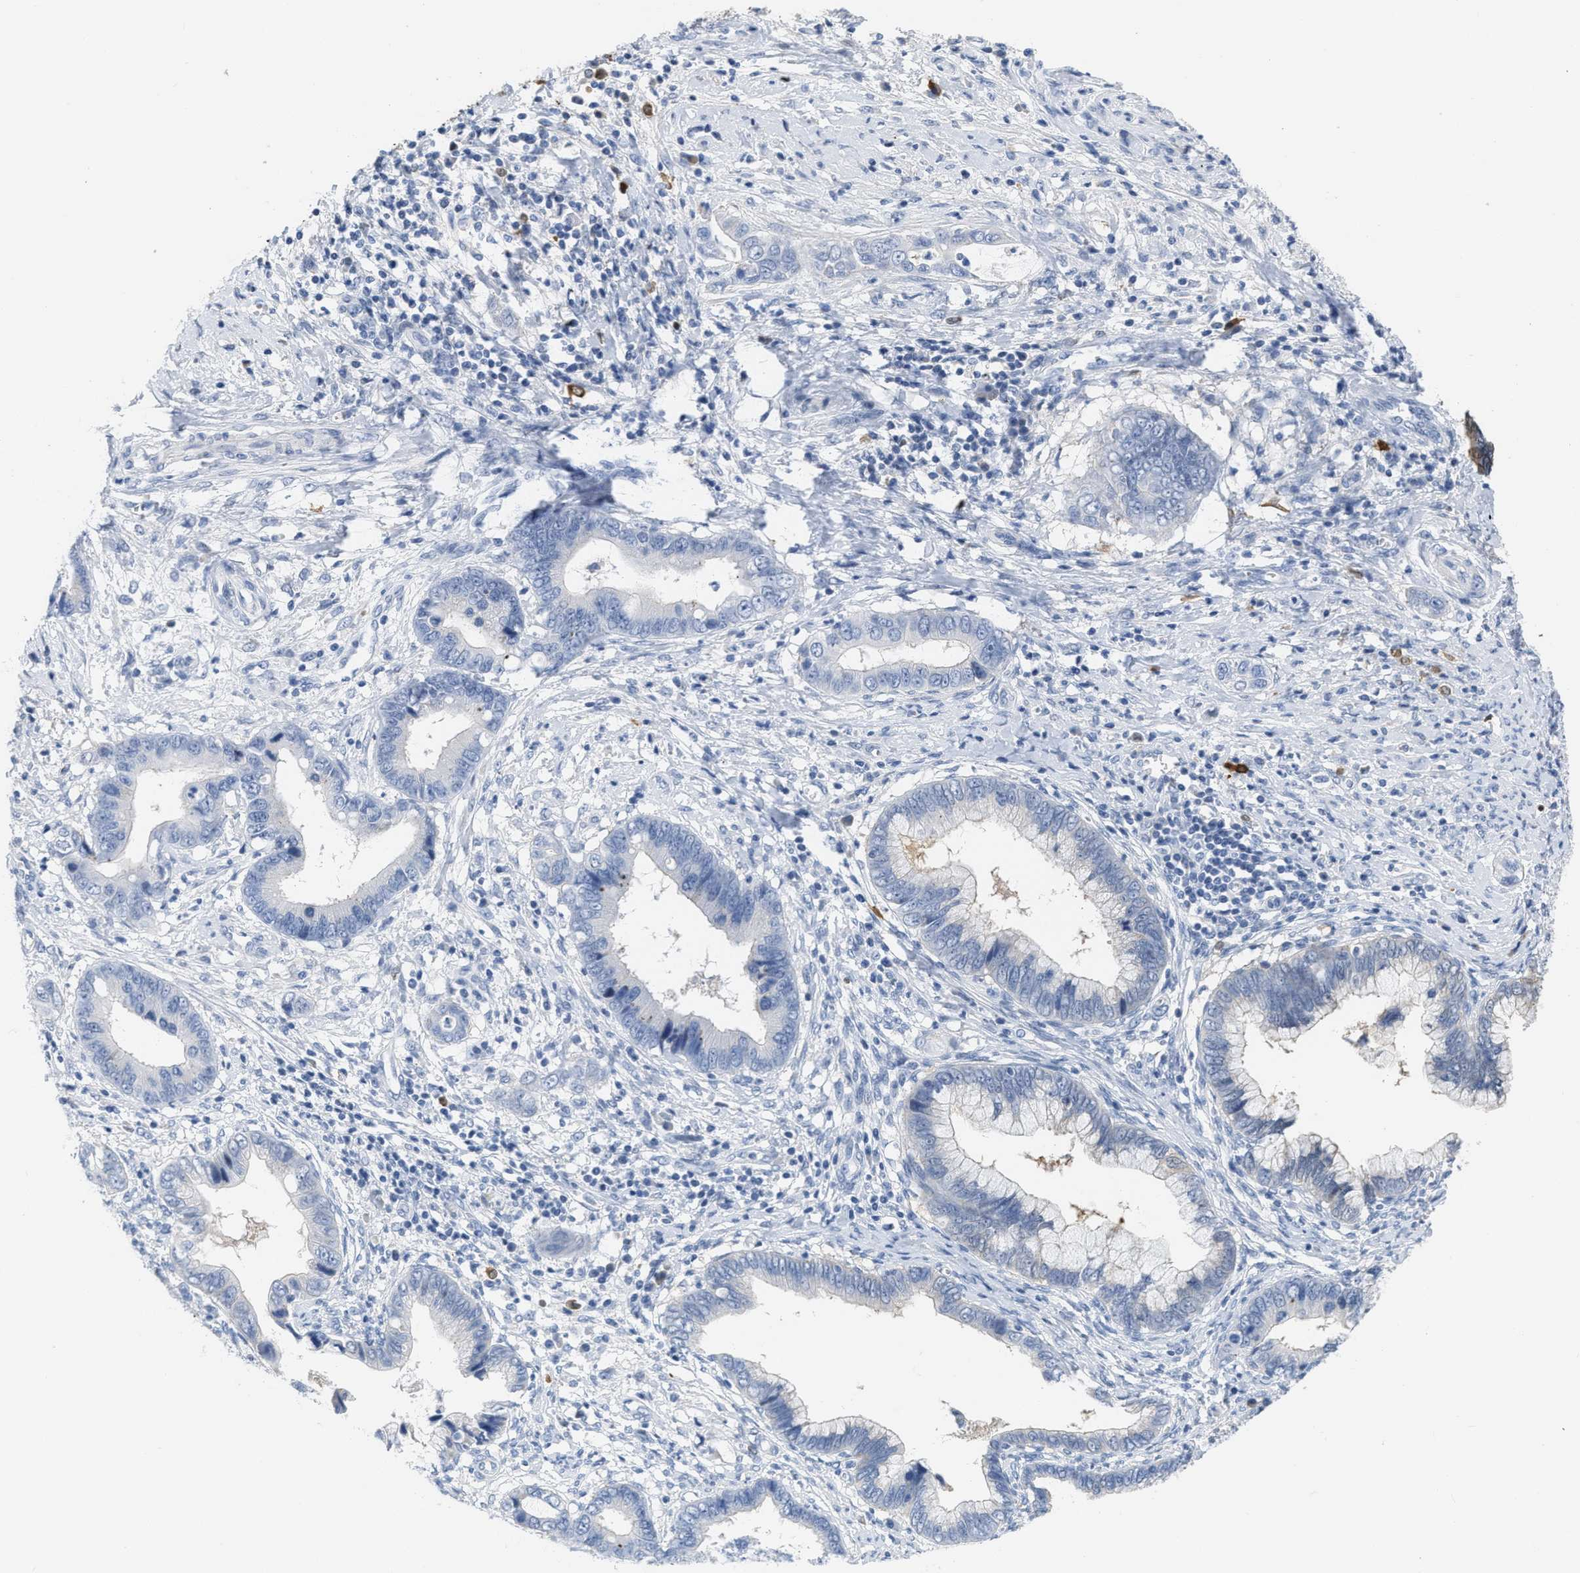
{"staining": {"intensity": "weak", "quantity": "<25%", "location": "cytoplasmic/membranous"}, "tissue": "cervical cancer", "cell_type": "Tumor cells", "image_type": "cancer", "snomed": [{"axis": "morphology", "description": "Adenocarcinoma, NOS"}, {"axis": "topography", "description": "Cervix"}], "caption": "Human cervical cancer stained for a protein using immunohistochemistry (IHC) reveals no positivity in tumor cells.", "gene": "CRYM", "patient": {"sex": "female", "age": 44}}